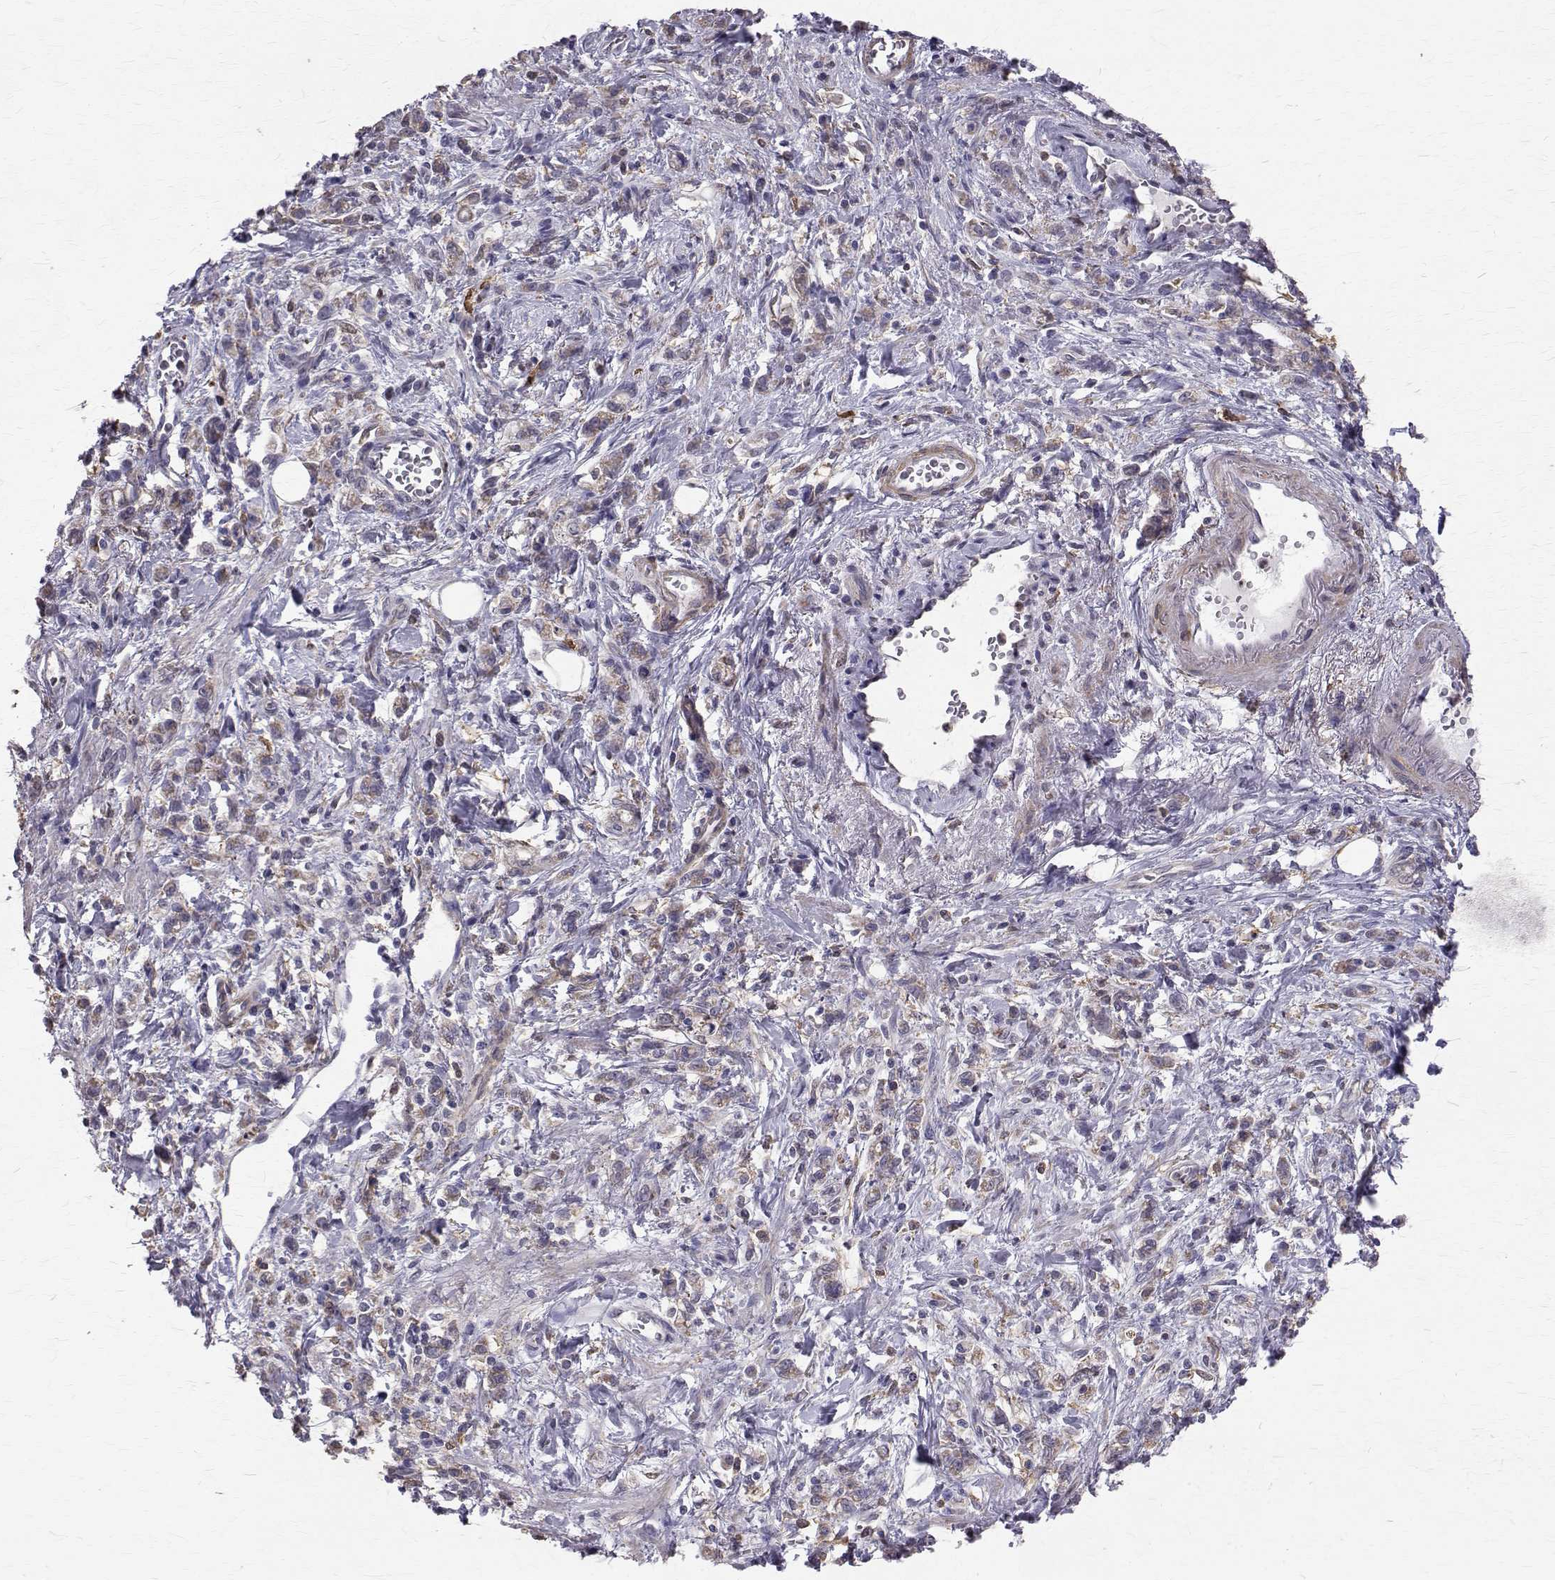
{"staining": {"intensity": "negative", "quantity": "none", "location": "none"}, "tissue": "stomach cancer", "cell_type": "Tumor cells", "image_type": "cancer", "snomed": [{"axis": "morphology", "description": "Adenocarcinoma, NOS"}, {"axis": "topography", "description": "Stomach"}], "caption": "Tumor cells are negative for protein expression in human stomach cancer (adenocarcinoma).", "gene": "CCDC89", "patient": {"sex": "male", "age": 77}}